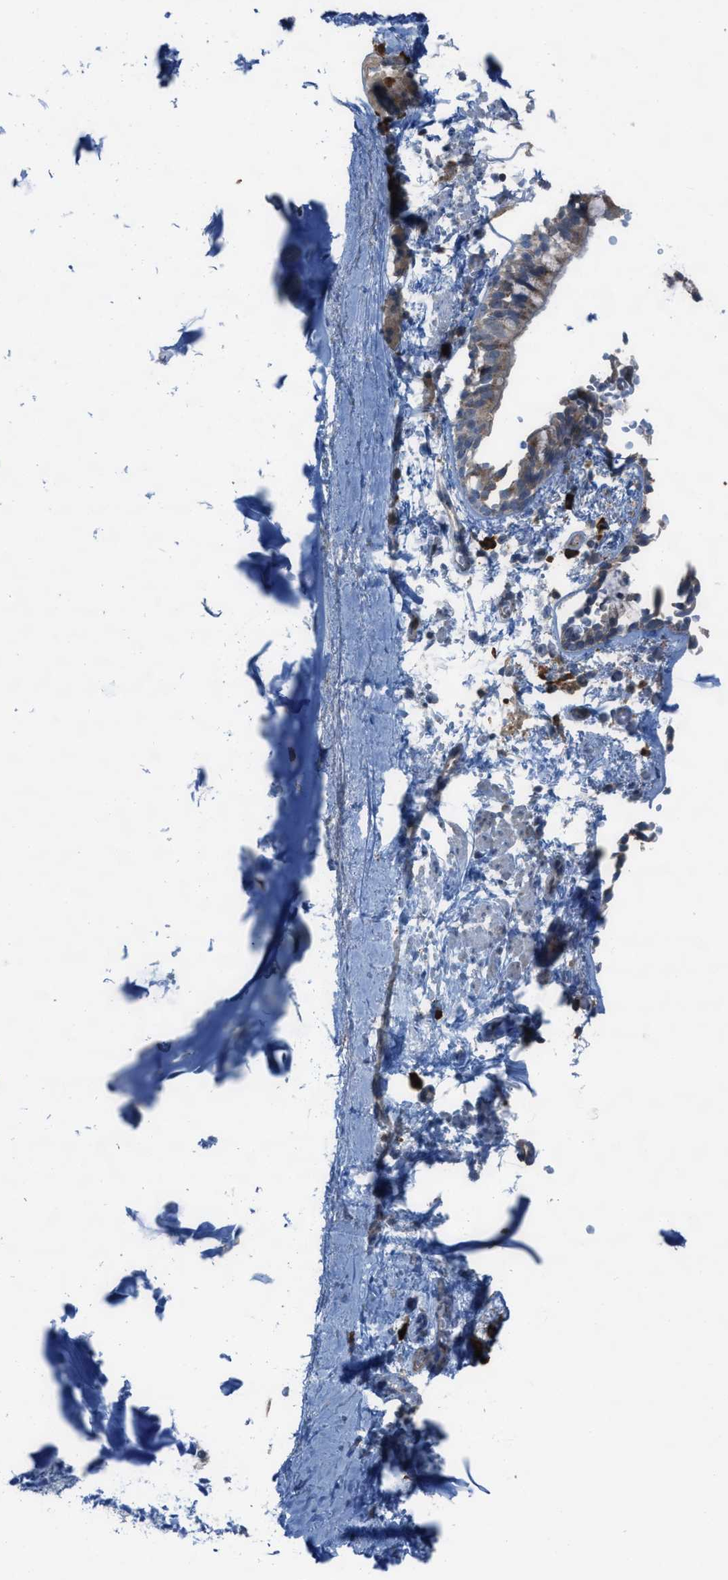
{"staining": {"intensity": "moderate", "quantity": "25%-75%", "location": "cytoplasmic/membranous"}, "tissue": "adipose tissue", "cell_type": "Adipocytes", "image_type": "normal", "snomed": [{"axis": "morphology", "description": "Normal tissue, NOS"}, {"axis": "topography", "description": "Cartilage tissue"}, {"axis": "topography", "description": "Lung"}], "caption": "This image demonstrates benign adipose tissue stained with immunohistochemistry to label a protein in brown. The cytoplasmic/membranous of adipocytes show moderate positivity for the protein. Nuclei are counter-stained blue.", "gene": "PLAA", "patient": {"sex": "female", "age": 77}}